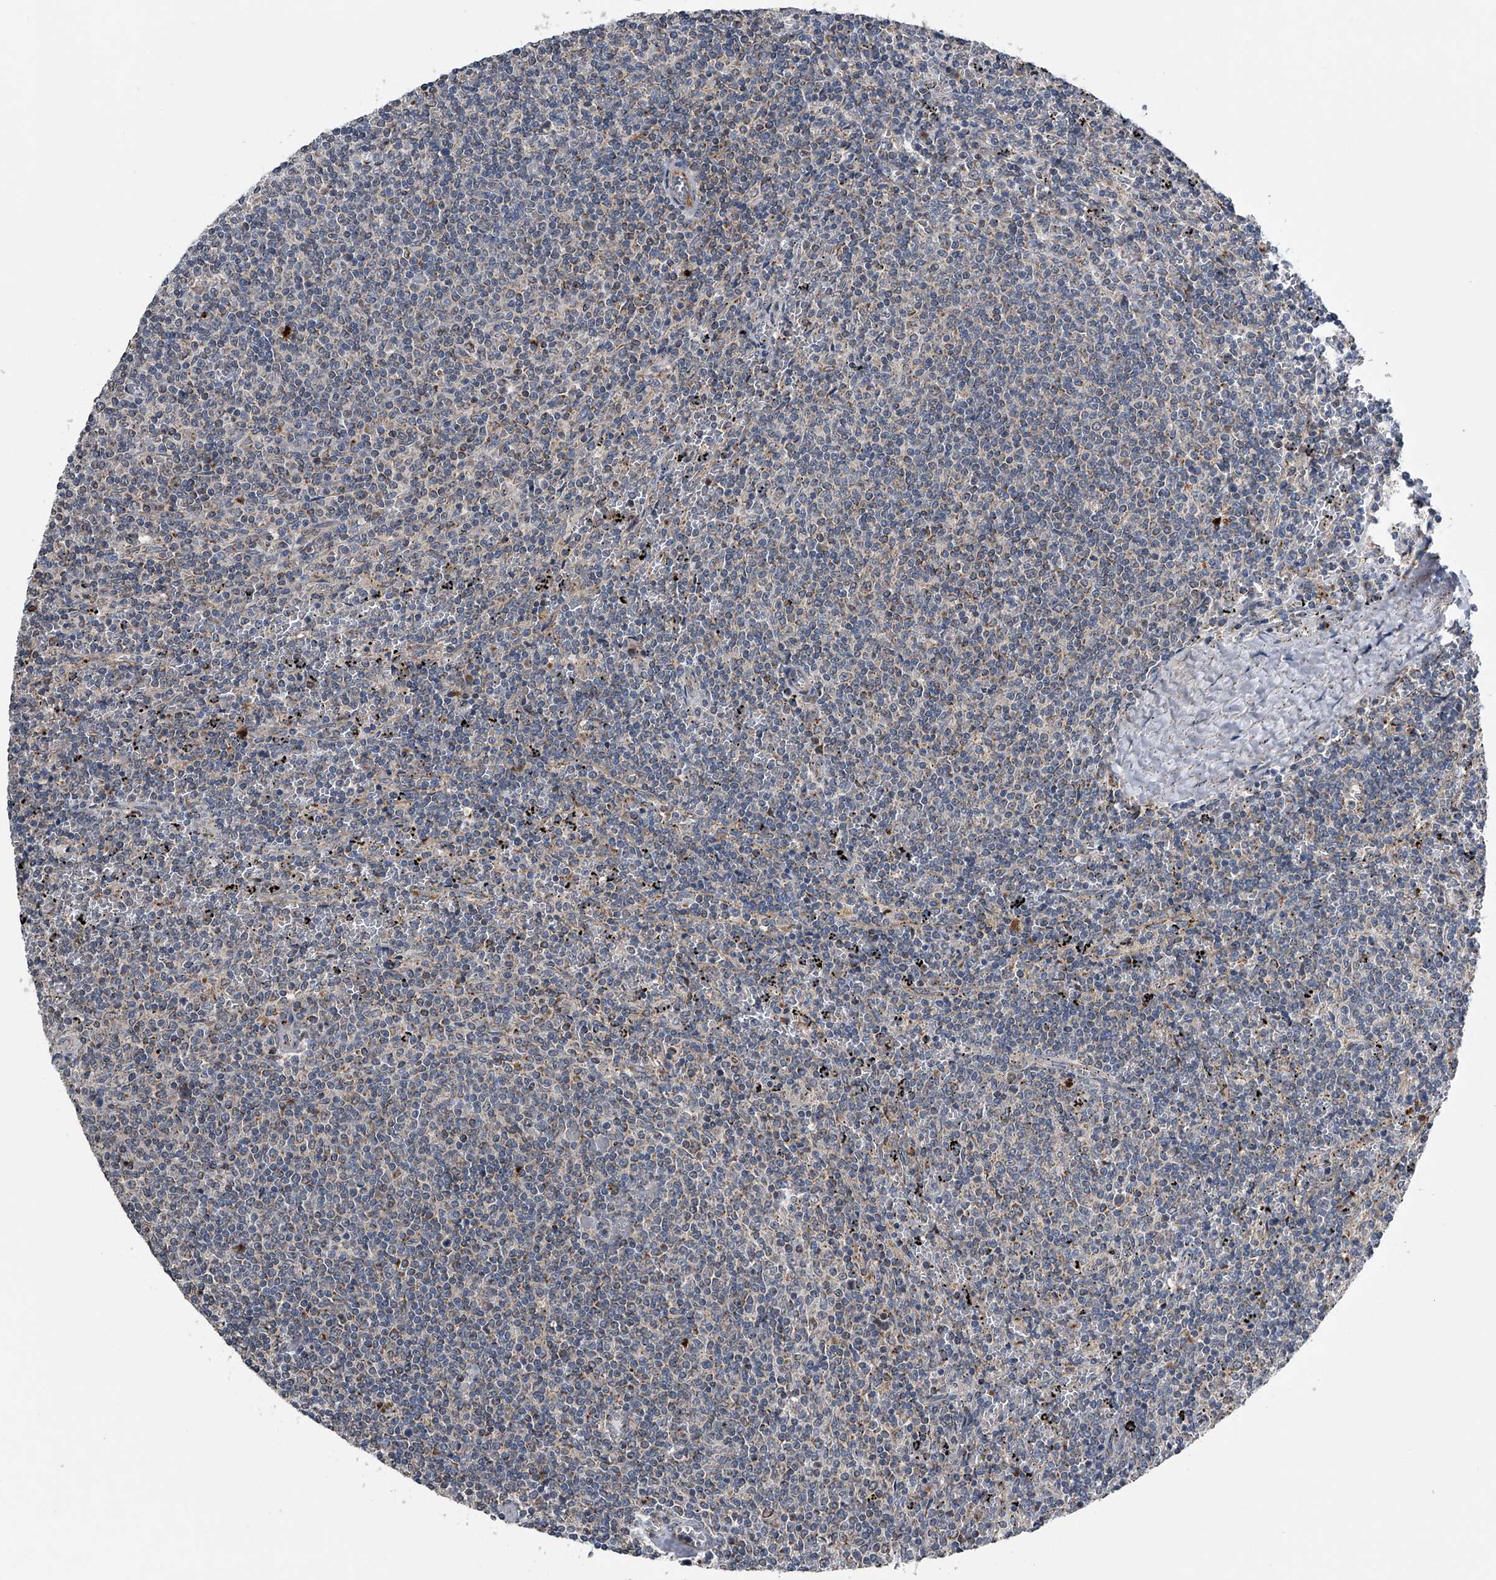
{"staining": {"intensity": "negative", "quantity": "none", "location": "none"}, "tissue": "lymphoma", "cell_type": "Tumor cells", "image_type": "cancer", "snomed": [{"axis": "morphology", "description": "Malignant lymphoma, non-Hodgkin's type, Low grade"}, {"axis": "topography", "description": "Spleen"}], "caption": "DAB (3,3'-diaminobenzidine) immunohistochemical staining of human lymphoma shows no significant expression in tumor cells.", "gene": "LYRM4", "patient": {"sex": "female", "age": 50}}